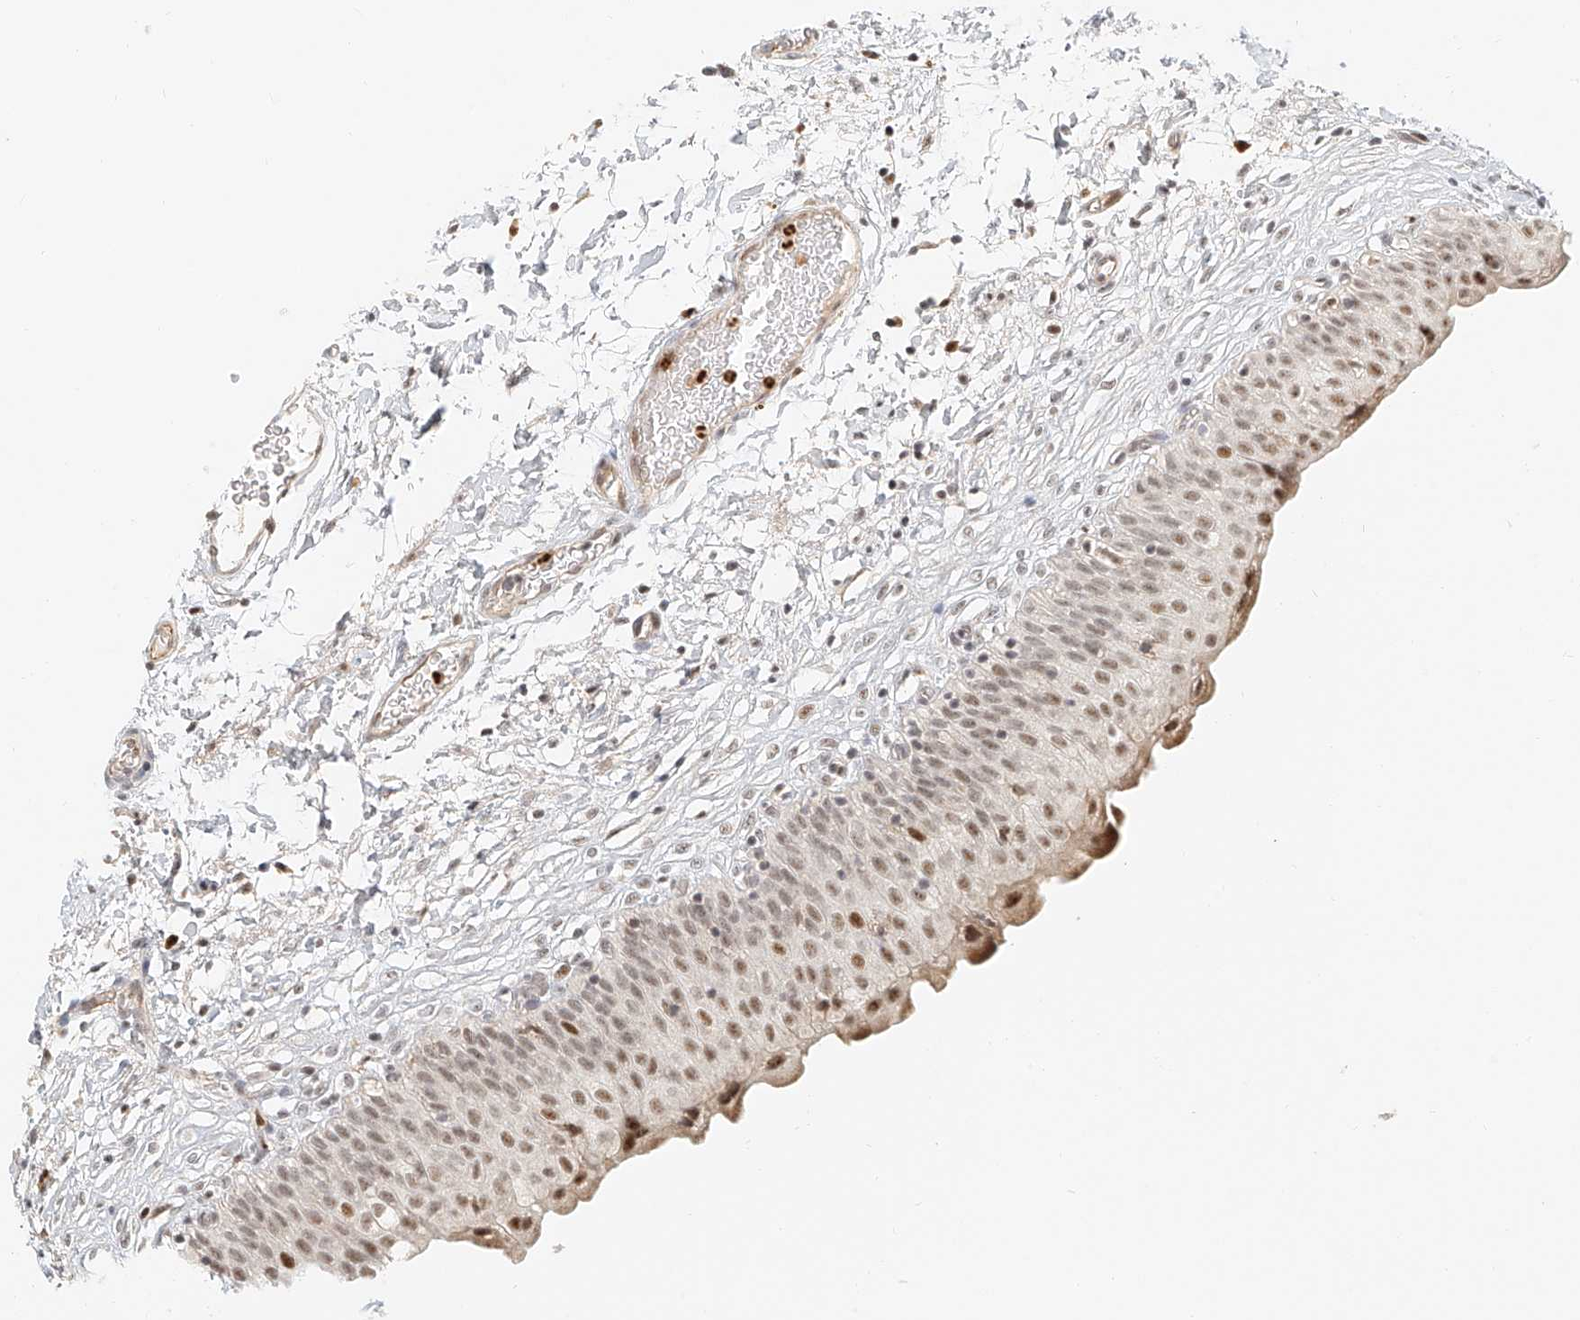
{"staining": {"intensity": "strong", "quantity": ">75%", "location": "nuclear"}, "tissue": "urinary bladder", "cell_type": "Urothelial cells", "image_type": "normal", "snomed": [{"axis": "morphology", "description": "Normal tissue, NOS"}, {"axis": "topography", "description": "Urinary bladder"}], "caption": "There is high levels of strong nuclear positivity in urothelial cells of benign urinary bladder, as demonstrated by immunohistochemical staining (brown color).", "gene": "CXorf58", "patient": {"sex": "male", "age": 55}}